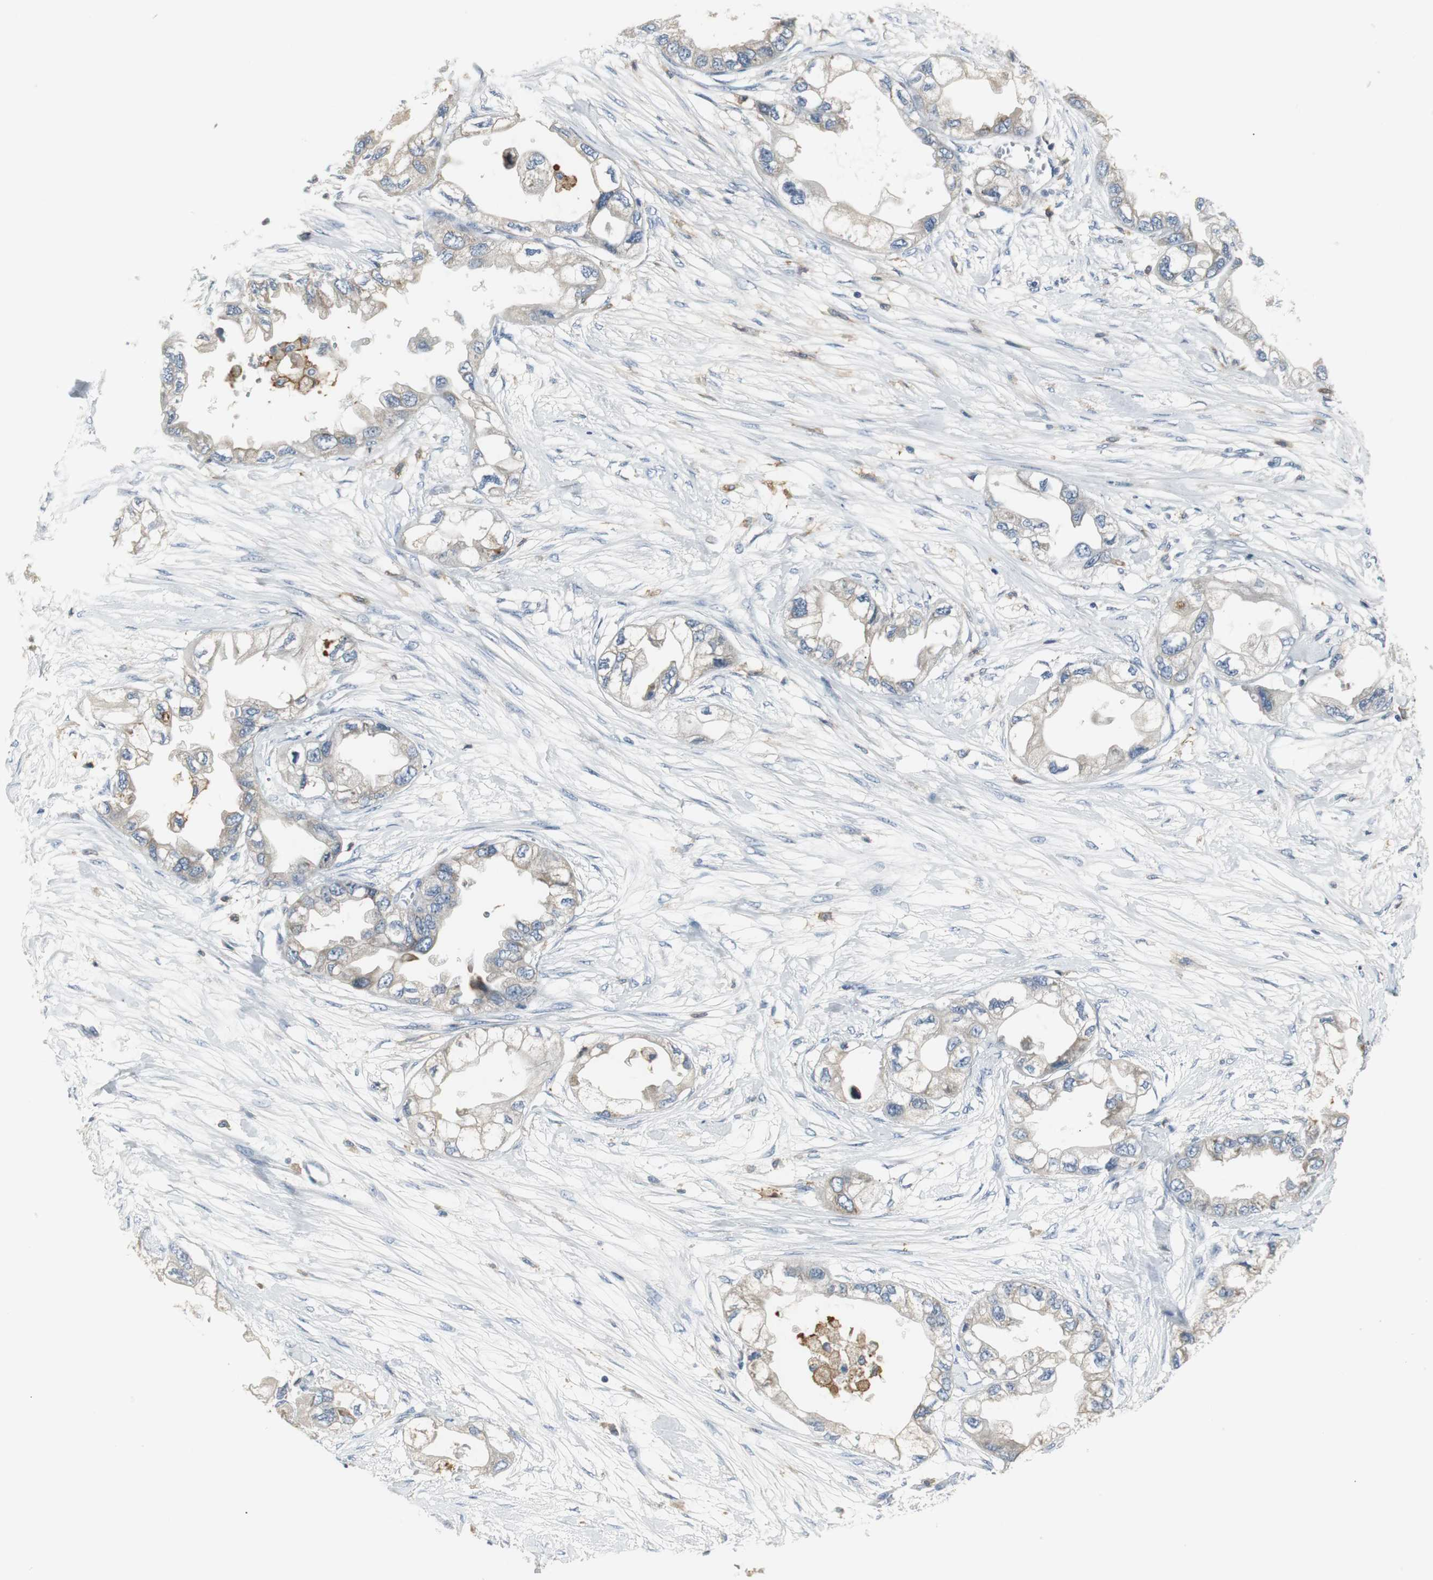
{"staining": {"intensity": "weak", "quantity": "25%-75%", "location": "cytoplasmic/membranous"}, "tissue": "endometrial cancer", "cell_type": "Tumor cells", "image_type": "cancer", "snomed": [{"axis": "morphology", "description": "Adenocarcinoma, NOS"}, {"axis": "topography", "description": "Endometrium"}], "caption": "A brown stain shows weak cytoplasmic/membranous expression of a protein in human adenocarcinoma (endometrial) tumor cells.", "gene": "SLC2A5", "patient": {"sex": "female", "age": 67}}